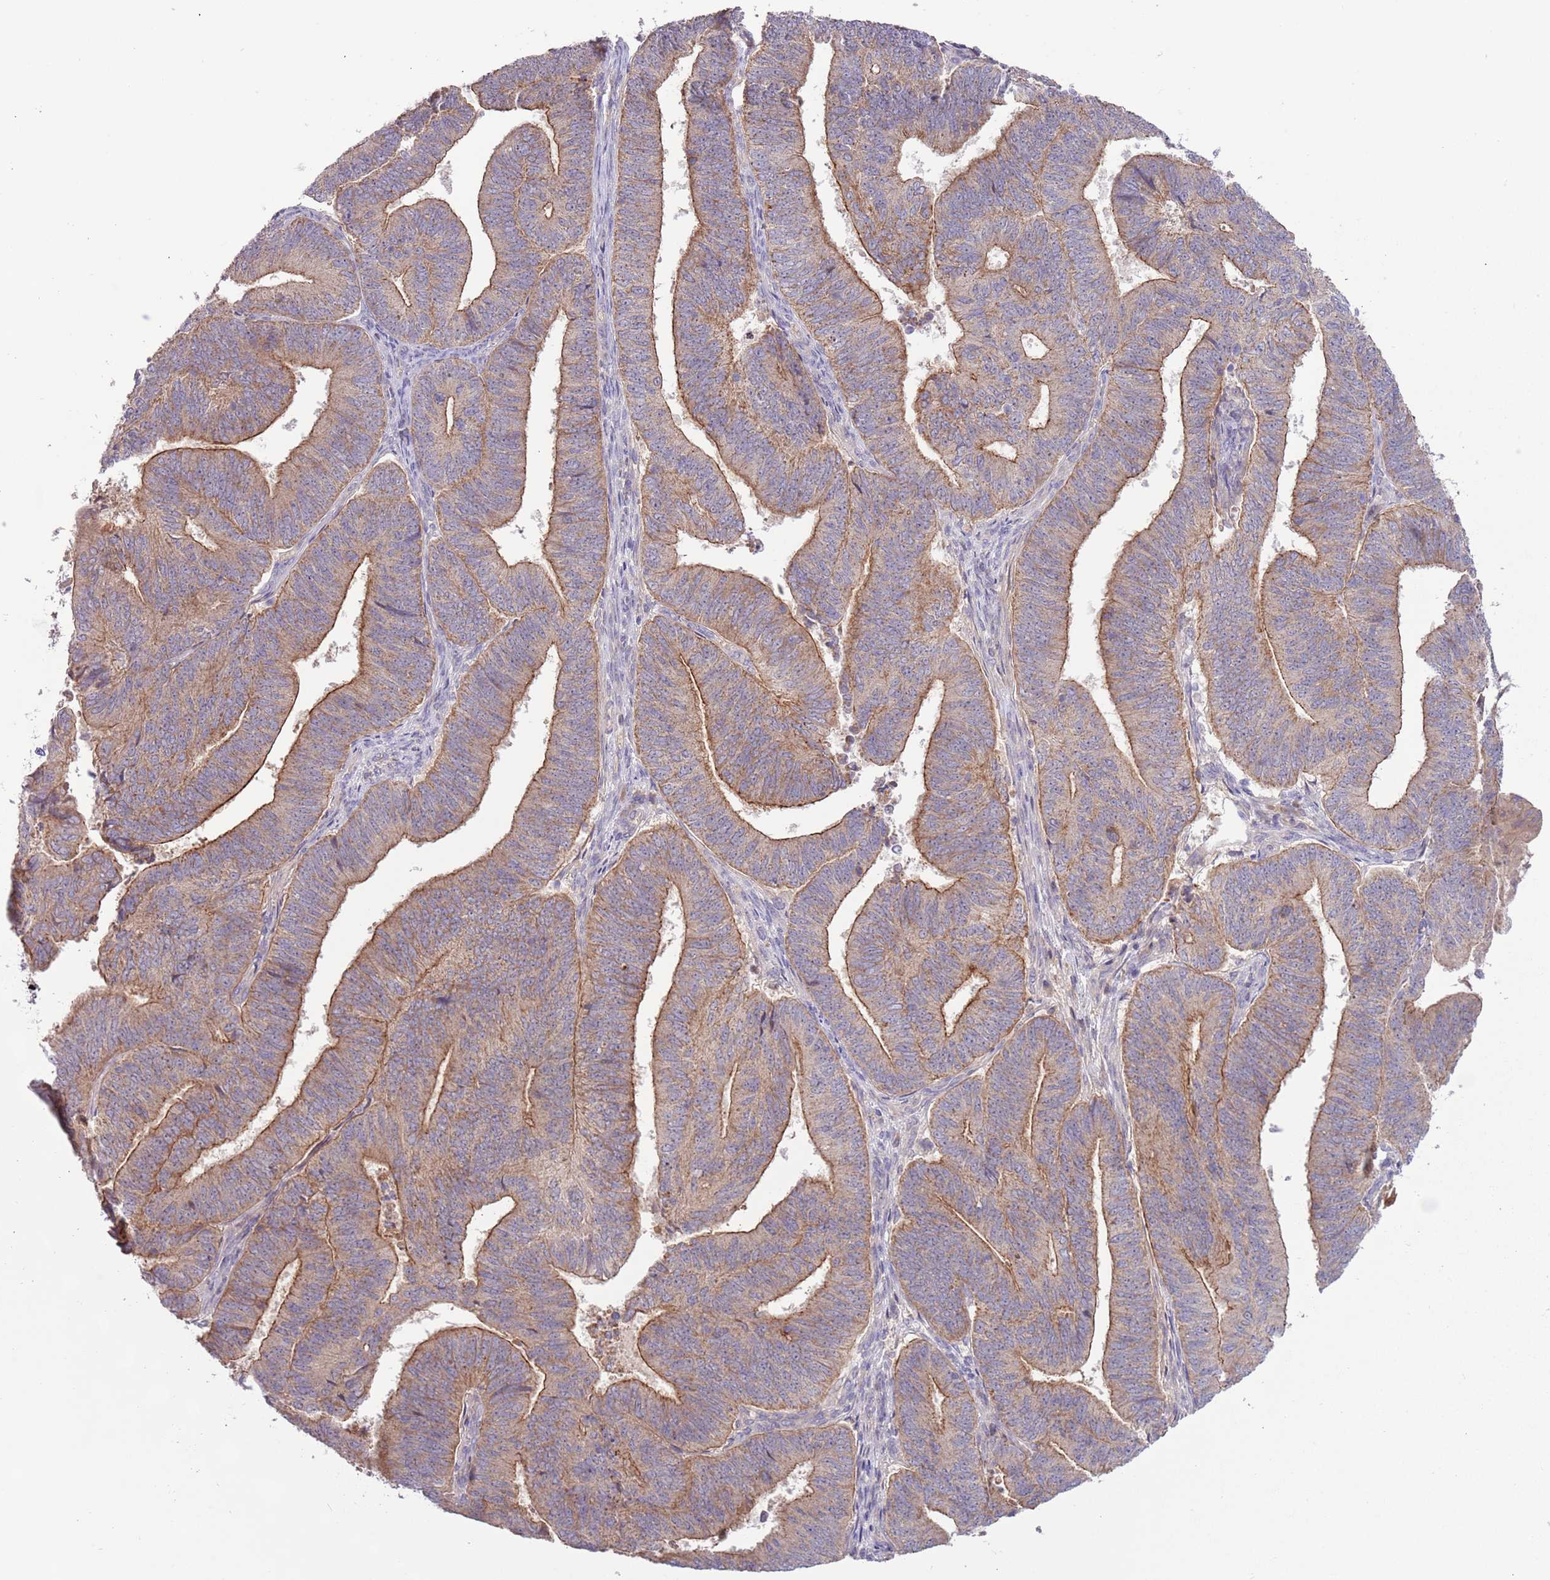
{"staining": {"intensity": "moderate", "quantity": ">75%", "location": "cytoplasmic/membranous"}, "tissue": "endometrial cancer", "cell_type": "Tumor cells", "image_type": "cancer", "snomed": [{"axis": "morphology", "description": "Adenocarcinoma, NOS"}, {"axis": "topography", "description": "Endometrium"}], "caption": "There is medium levels of moderate cytoplasmic/membranous expression in tumor cells of adenocarcinoma (endometrial), as demonstrated by immunohistochemical staining (brown color).", "gene": "SHROOM3", "patient": {"sex": "female", "age": 70}}